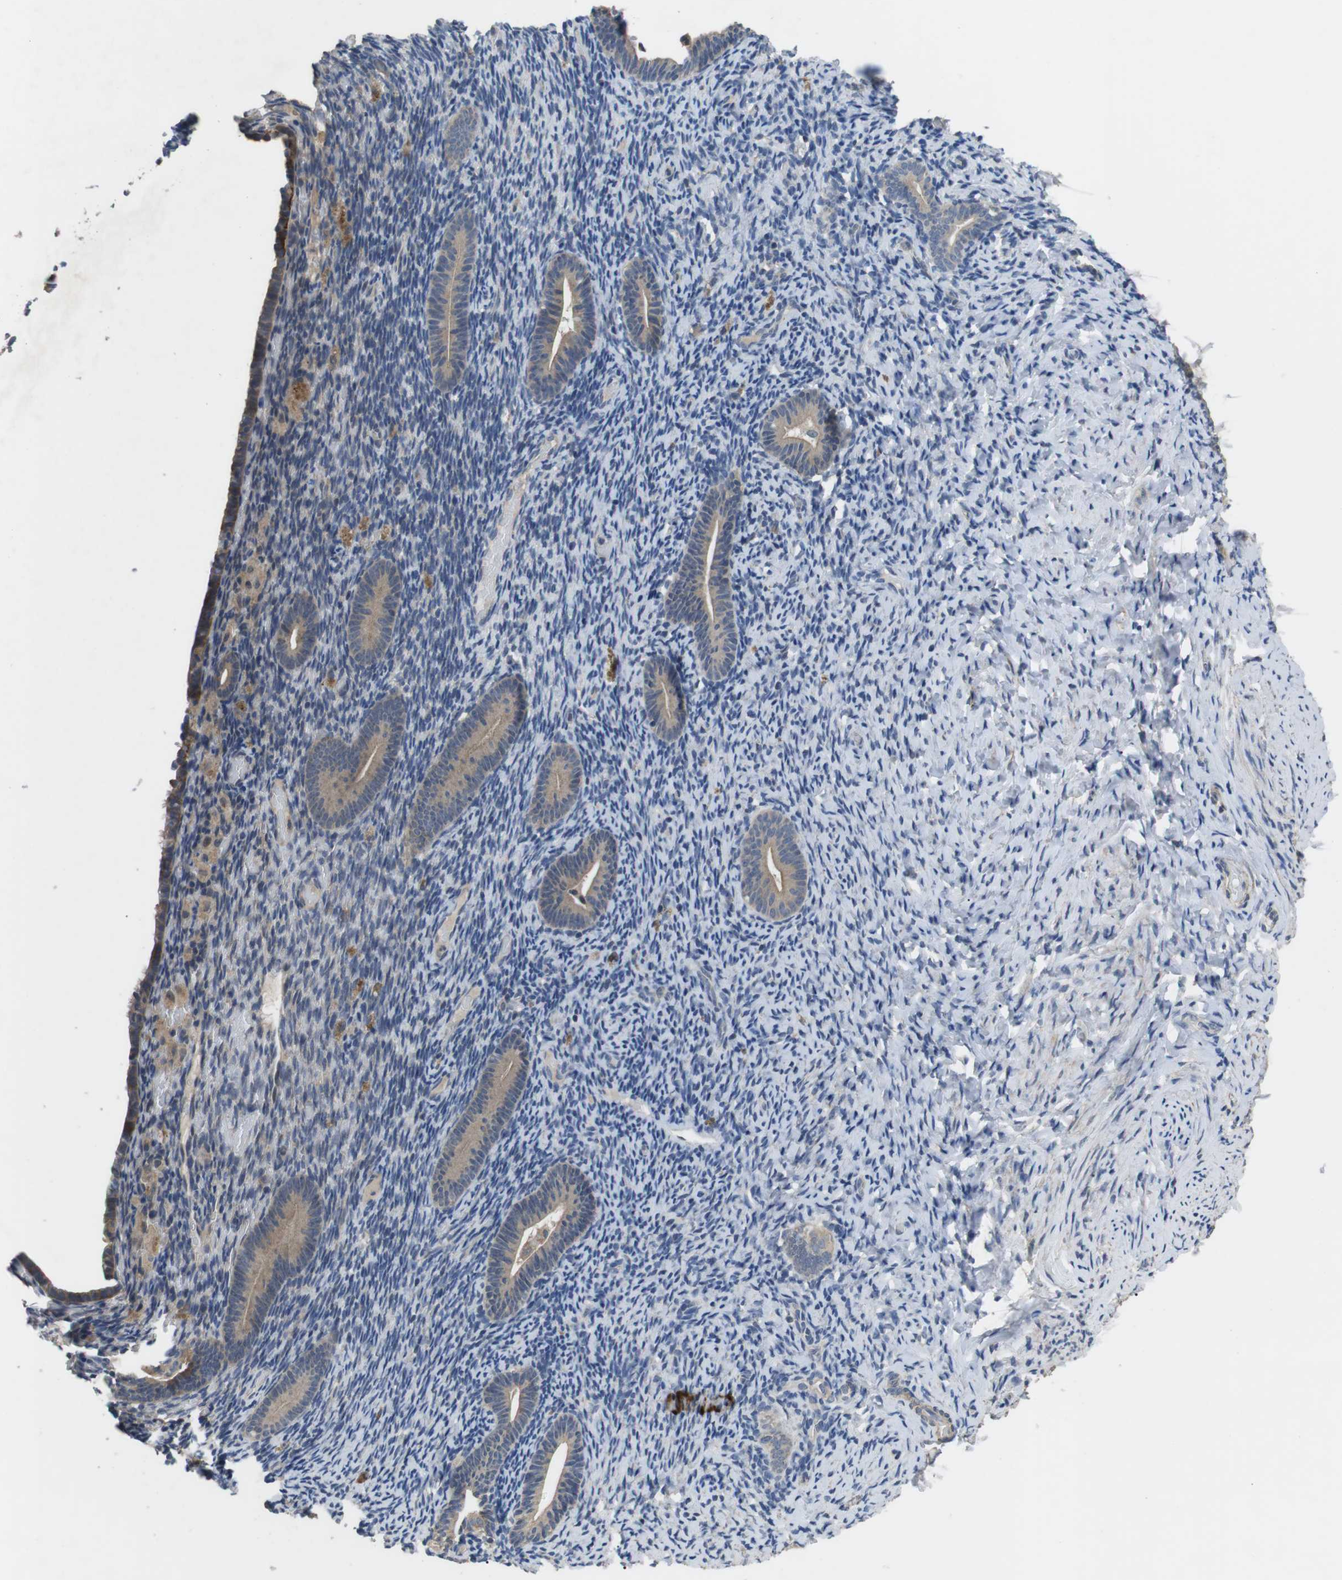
{"staining": {"intensity": "negative", "quantity": "none", "location": "none"}, "tissue": "endometrium", "cell_type": "Cells in endometrial stroma", "image_type": "normal", "snomed": [{"axis": "morphology", "description": "Normal tissue, NOS"}, {"axis": "topography", "description": "Endometrium"}], "caption": "The histopathology image exhibits no significant staining in cells in endometrial stroma of endometrium. (Brightfield microscopy of DAB immunohistochemistry at high magnification).", "gene": "ADGRL3", "patient": {"sex": "female", "age": 51}}